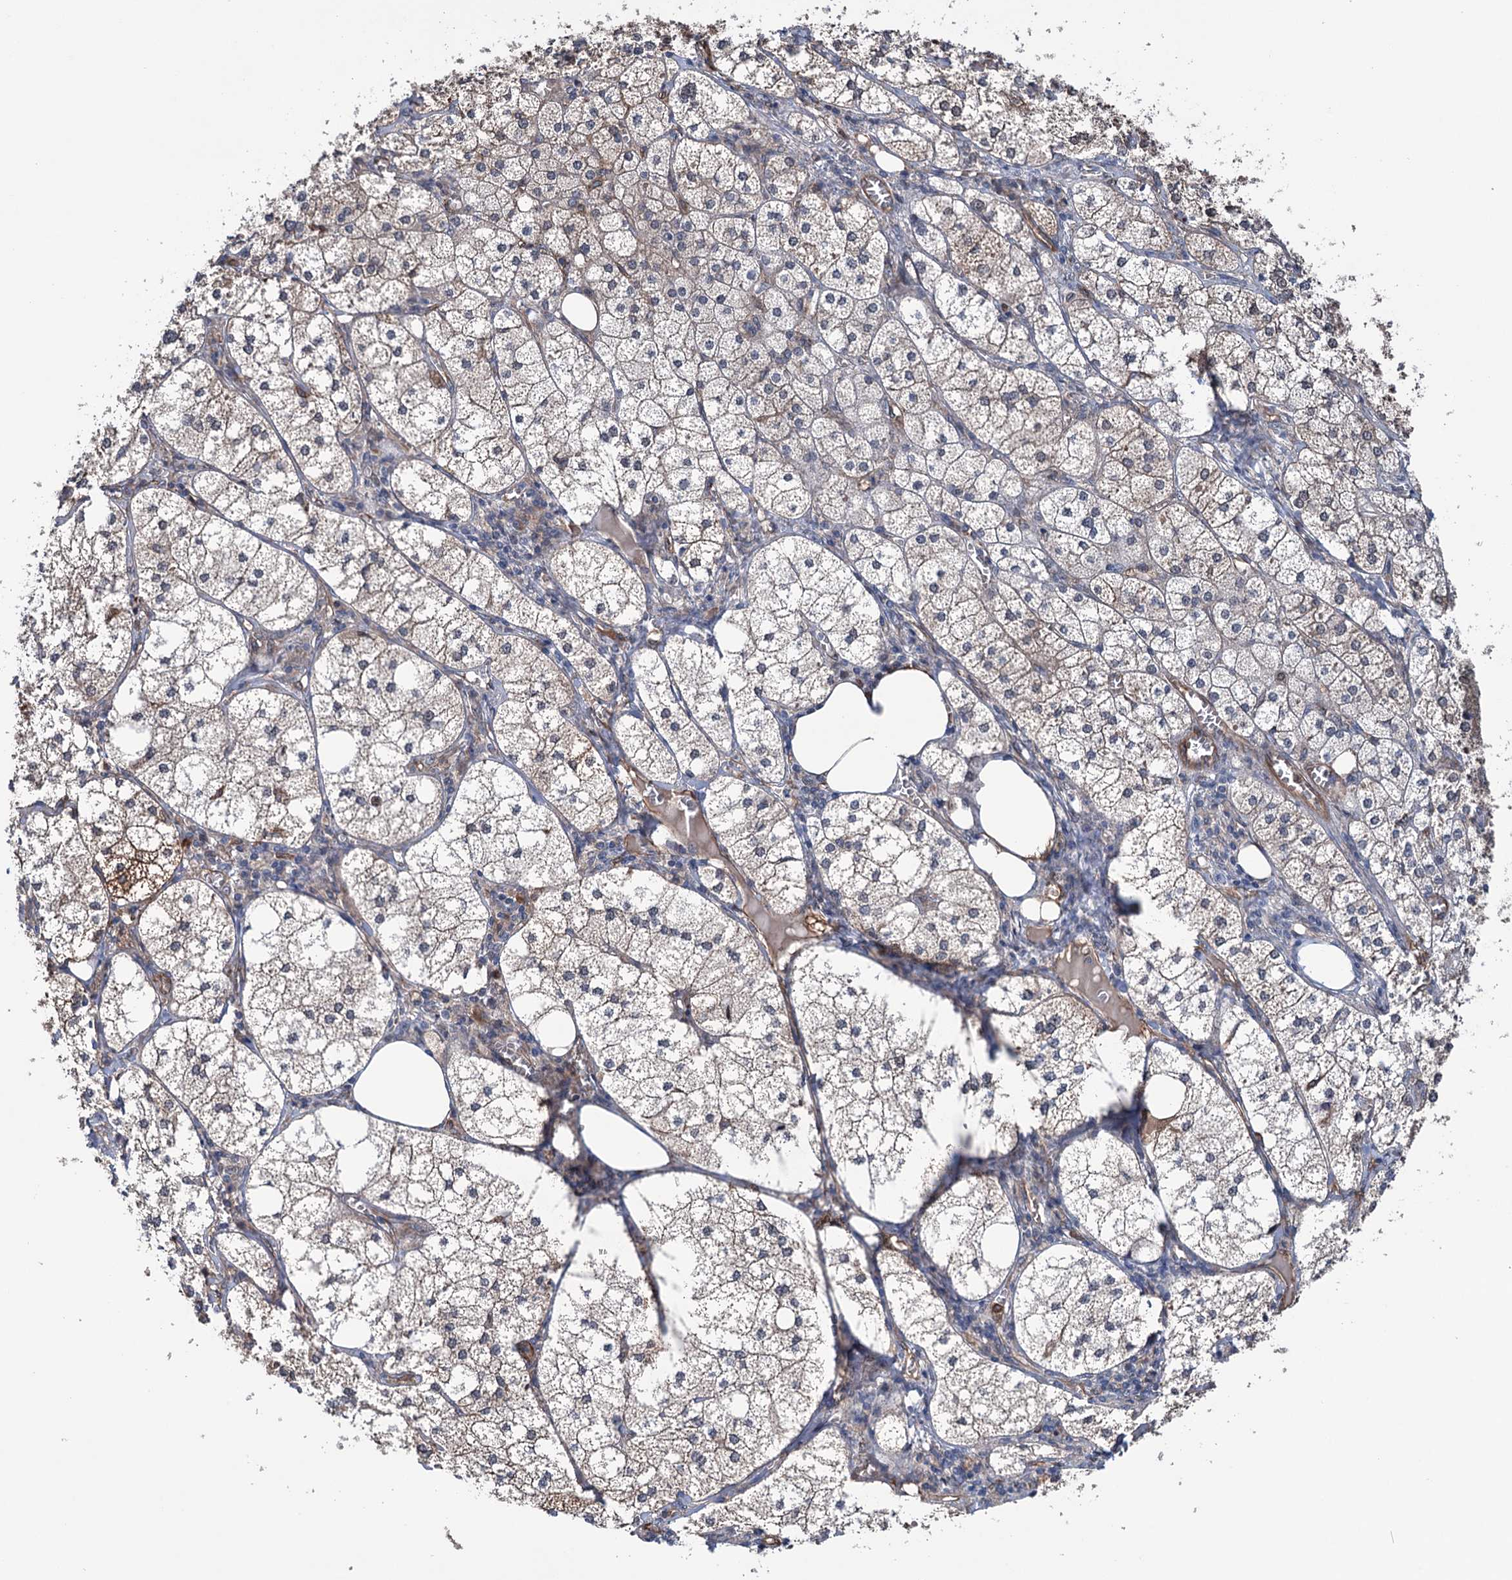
{"staining": {"intensity": "moderate", "quantity": "25%-75%", "location": "cytoplasmic/membranous,nuclear"}, "tissue": "adrenal gland", "cell_type": "Glandular cells", "image_type": "normal", "snomed": [{"axis": "morphology", "description": "Normal tissue, NOS"}, {"axis": "topography", "description": "Adrenal gland"}], "caption": "Immunohistochemical staining of normal adrenal gland shows moderate cytoplasmic/membranous,nuclear protein expression in about 25%-75% of glandular cells. The protein of interest is stained brown, and the nuclei are stained in blue (DAB (3,3'-diaminobenzidine) IHC with brightfield microscopy, high magnification).", "gene": "NCAPD2", "patient": {"sex": "female", "age": 61}}